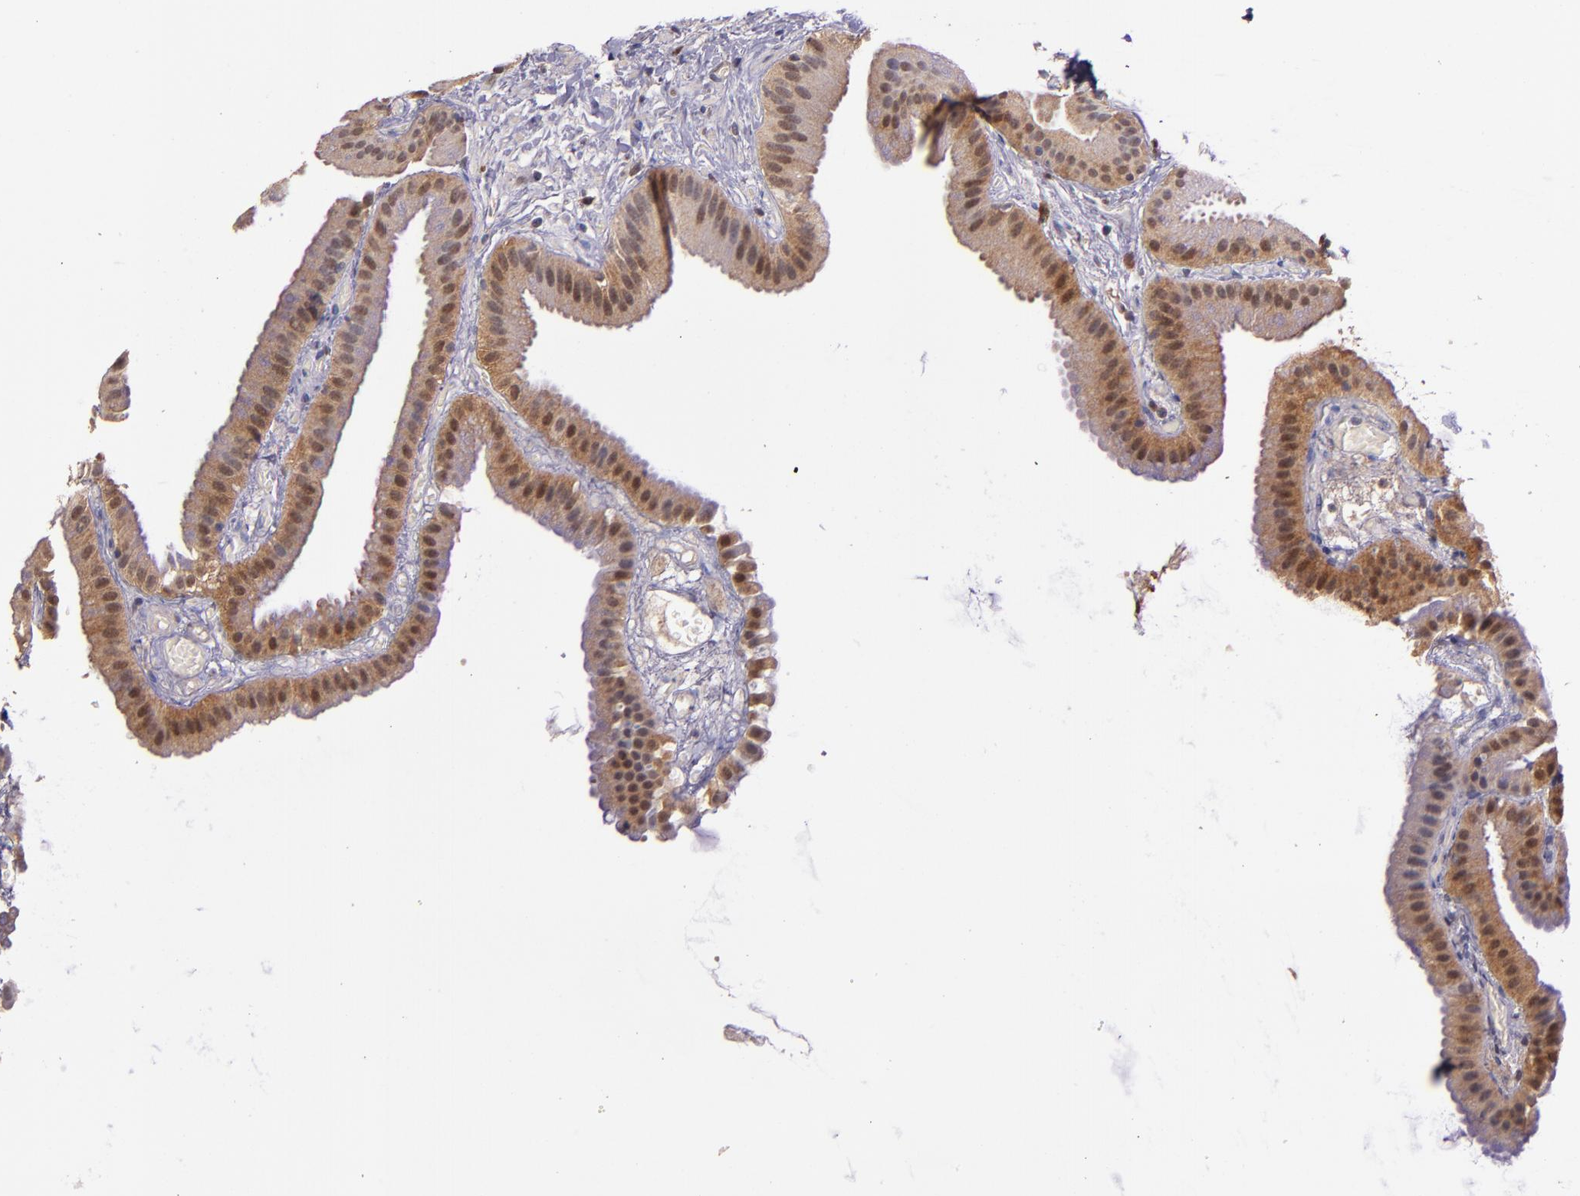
{"staining": {"intensity": "moderate", "quantity": ">75%", "location": "cytoplasmic/membranous,nuclear"}, "tissue": "gallbladder", "cell_type": "Glandular cells", "image_type": "normal", "snomed": [{"axis": "morphology", "description": "Normal tissue, NOS"}, {"axis": "topography", "description": "Gallbladder"}], "caption": "Protein staining of normal gallbladder demonstrates moderate cytoplasmic/membranous,nuclear positivity in about >75% of glandular cells.", "gene": "STAT6", "patient": {"sex": "female", "age": 63}}